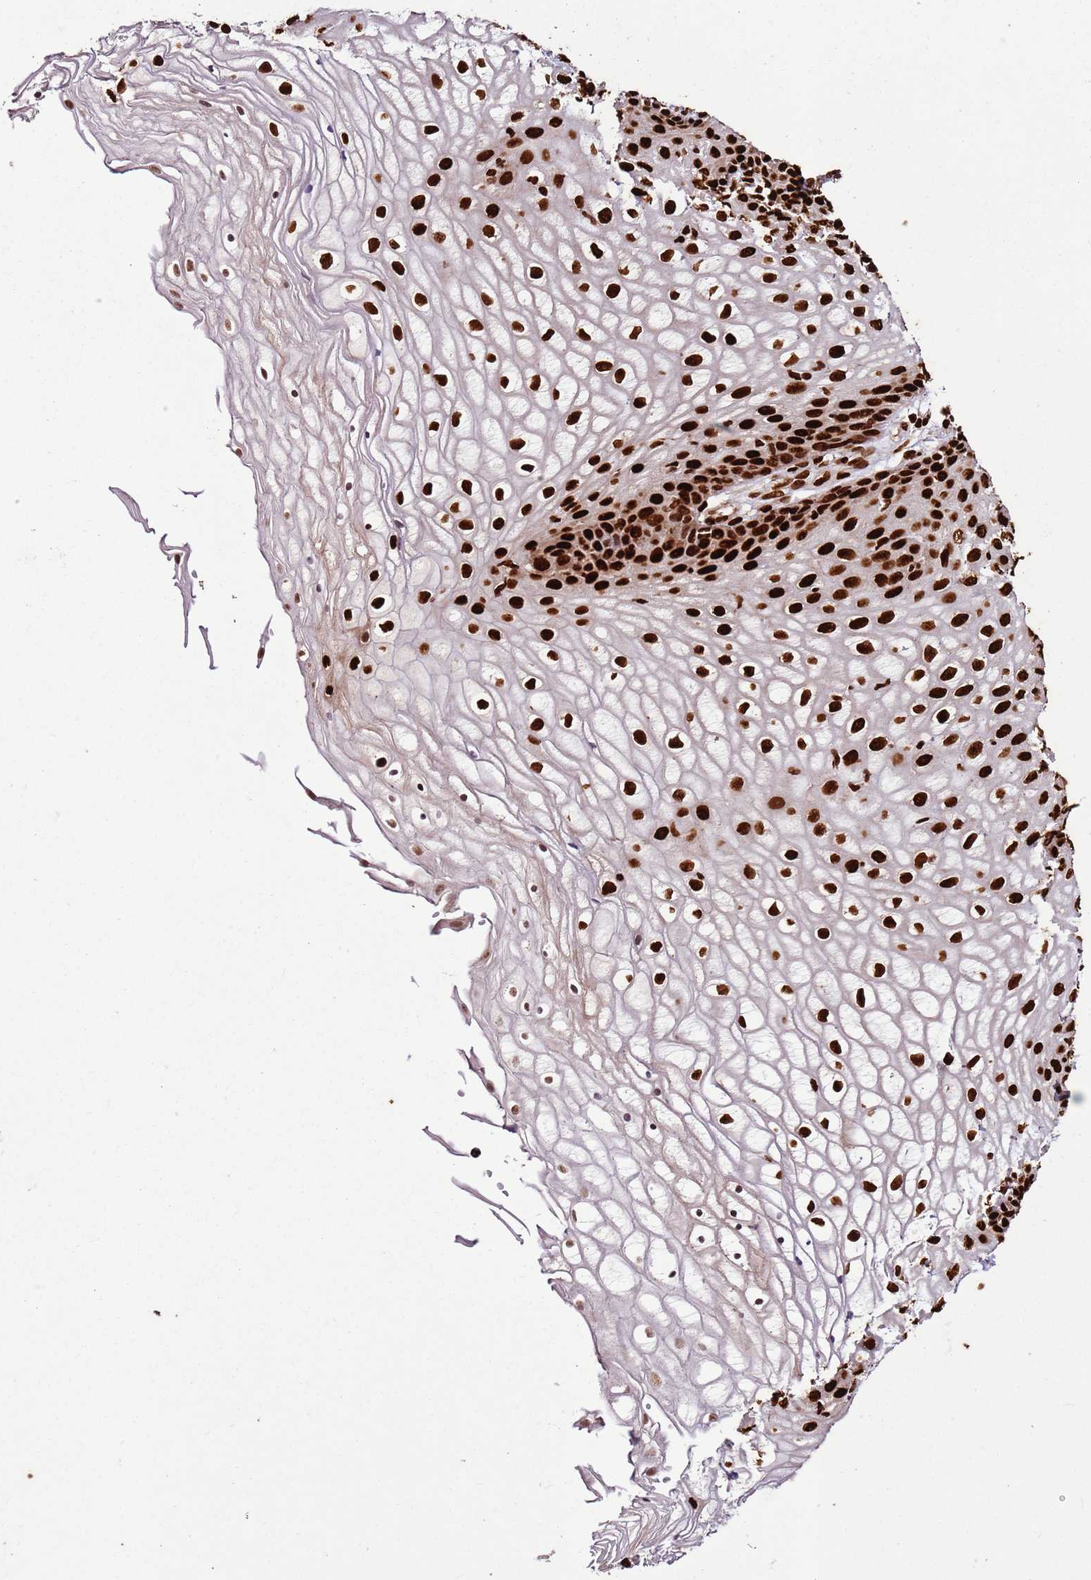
{"staining": {"intensity": "strong", "quantity": ">75%", "location": "nuclear"}, "tissue": "vagina", "cell_type": "Squamous epithelial cells", "image_type": "normal", "snomed": [{"axis": "morphology", "description": "Normal tissue, NOS"}, {"axis": "topography", "description": "Vagina"}], "caption": "IHC photomicrograph of unremarkable human vagina stained for a protein (brown), which shows high levels of strong nuclear staining in about >75% of squamous epithelial cells.", "gene": "HNRNPAB", "patient": {"sex": "female", "age": 34}}